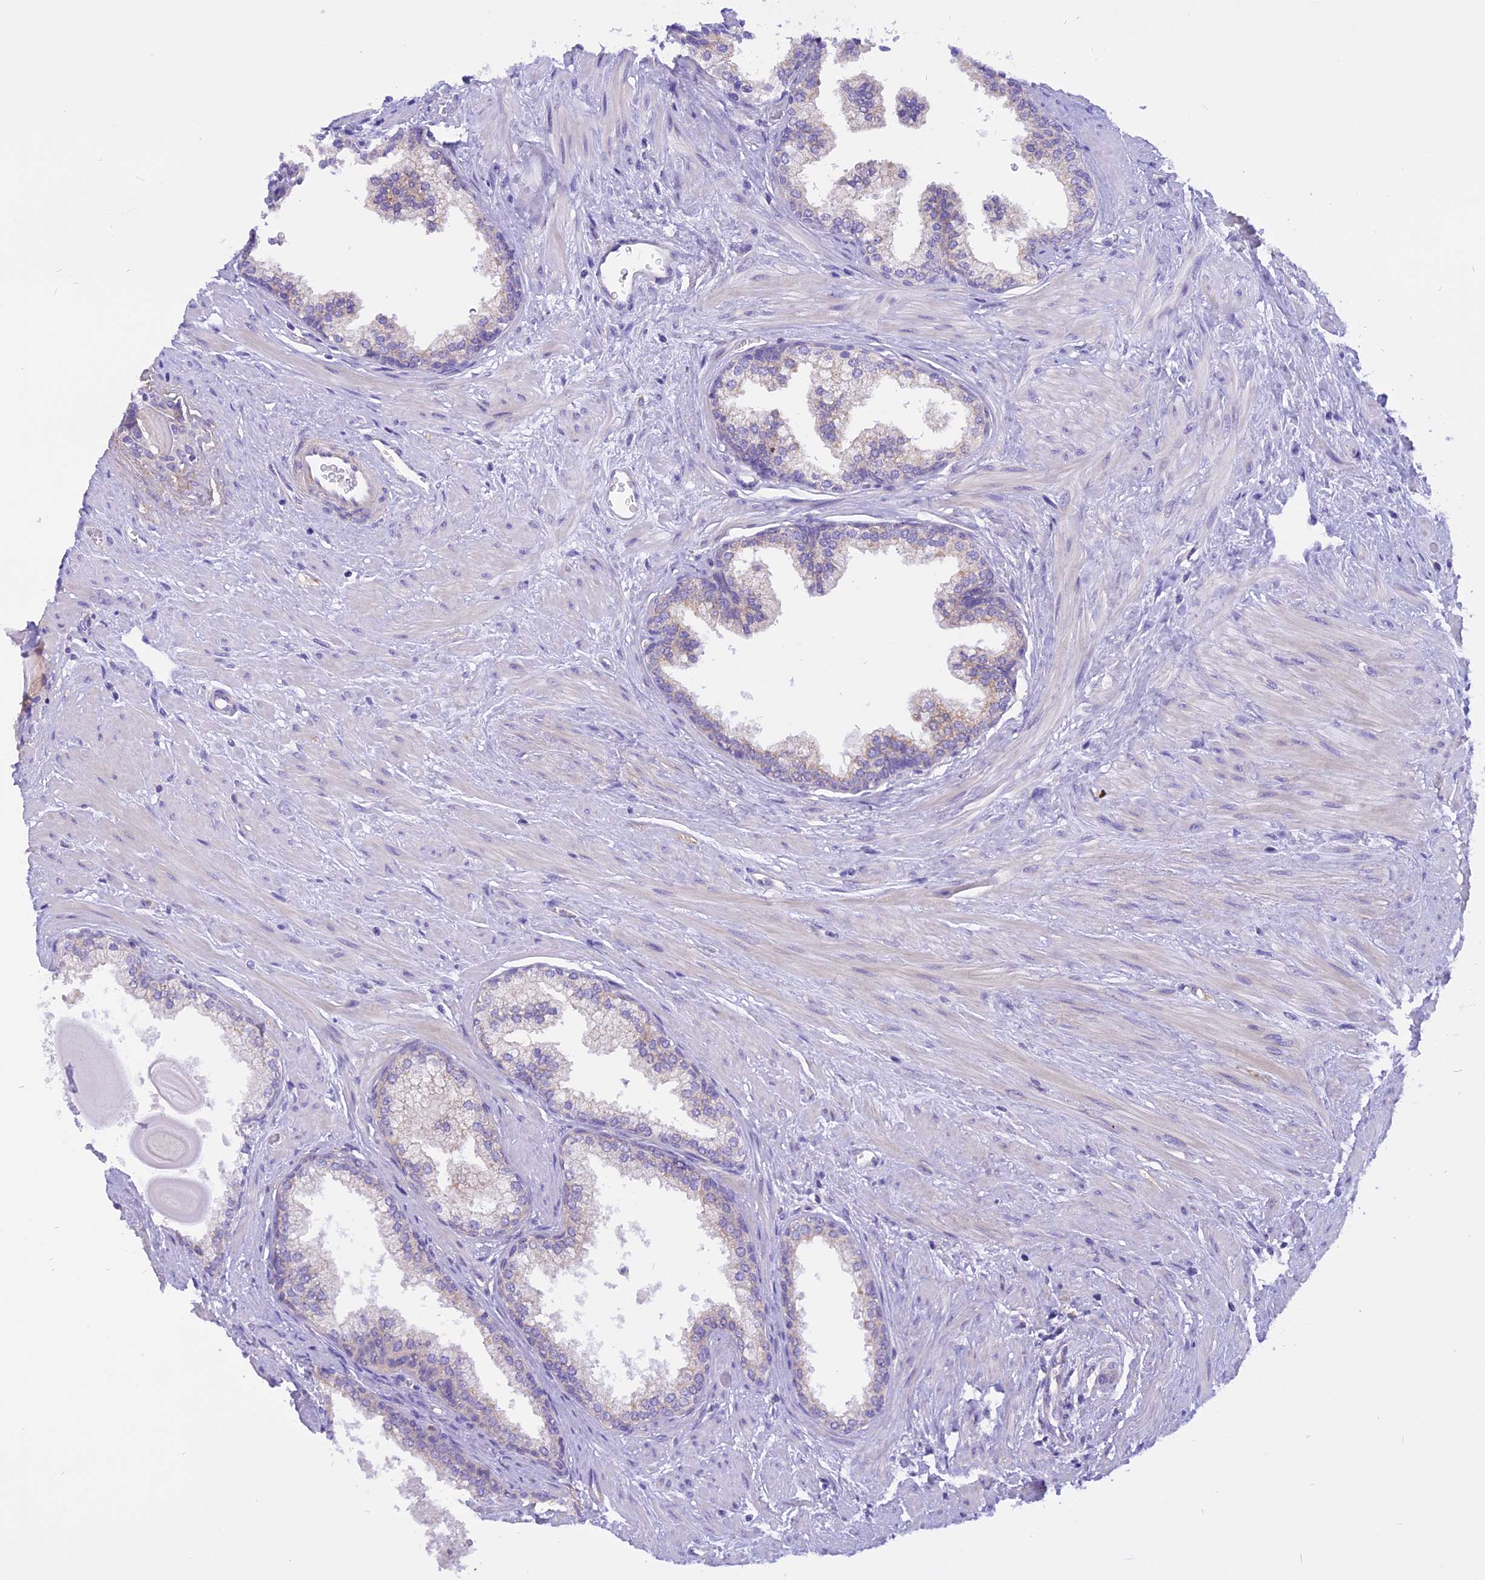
{"staining": {"intensity": "negative", "quantity": "none", "location": "none"}, "tissue": "prostate", "cell_type": "Glandular cells", "image_type": "normal", "snomed": [{"axis": "morphology", "description": "Normal tissue, NOS"}, {"axis": "topography", "description": "Prostate"}], "caption": "DAB immunohistochemical staining of normal human prostate reveals no significant positivity in glandular cells.", "gene": "TRIM3", "patient": {"sex": "male", "age": 57}}